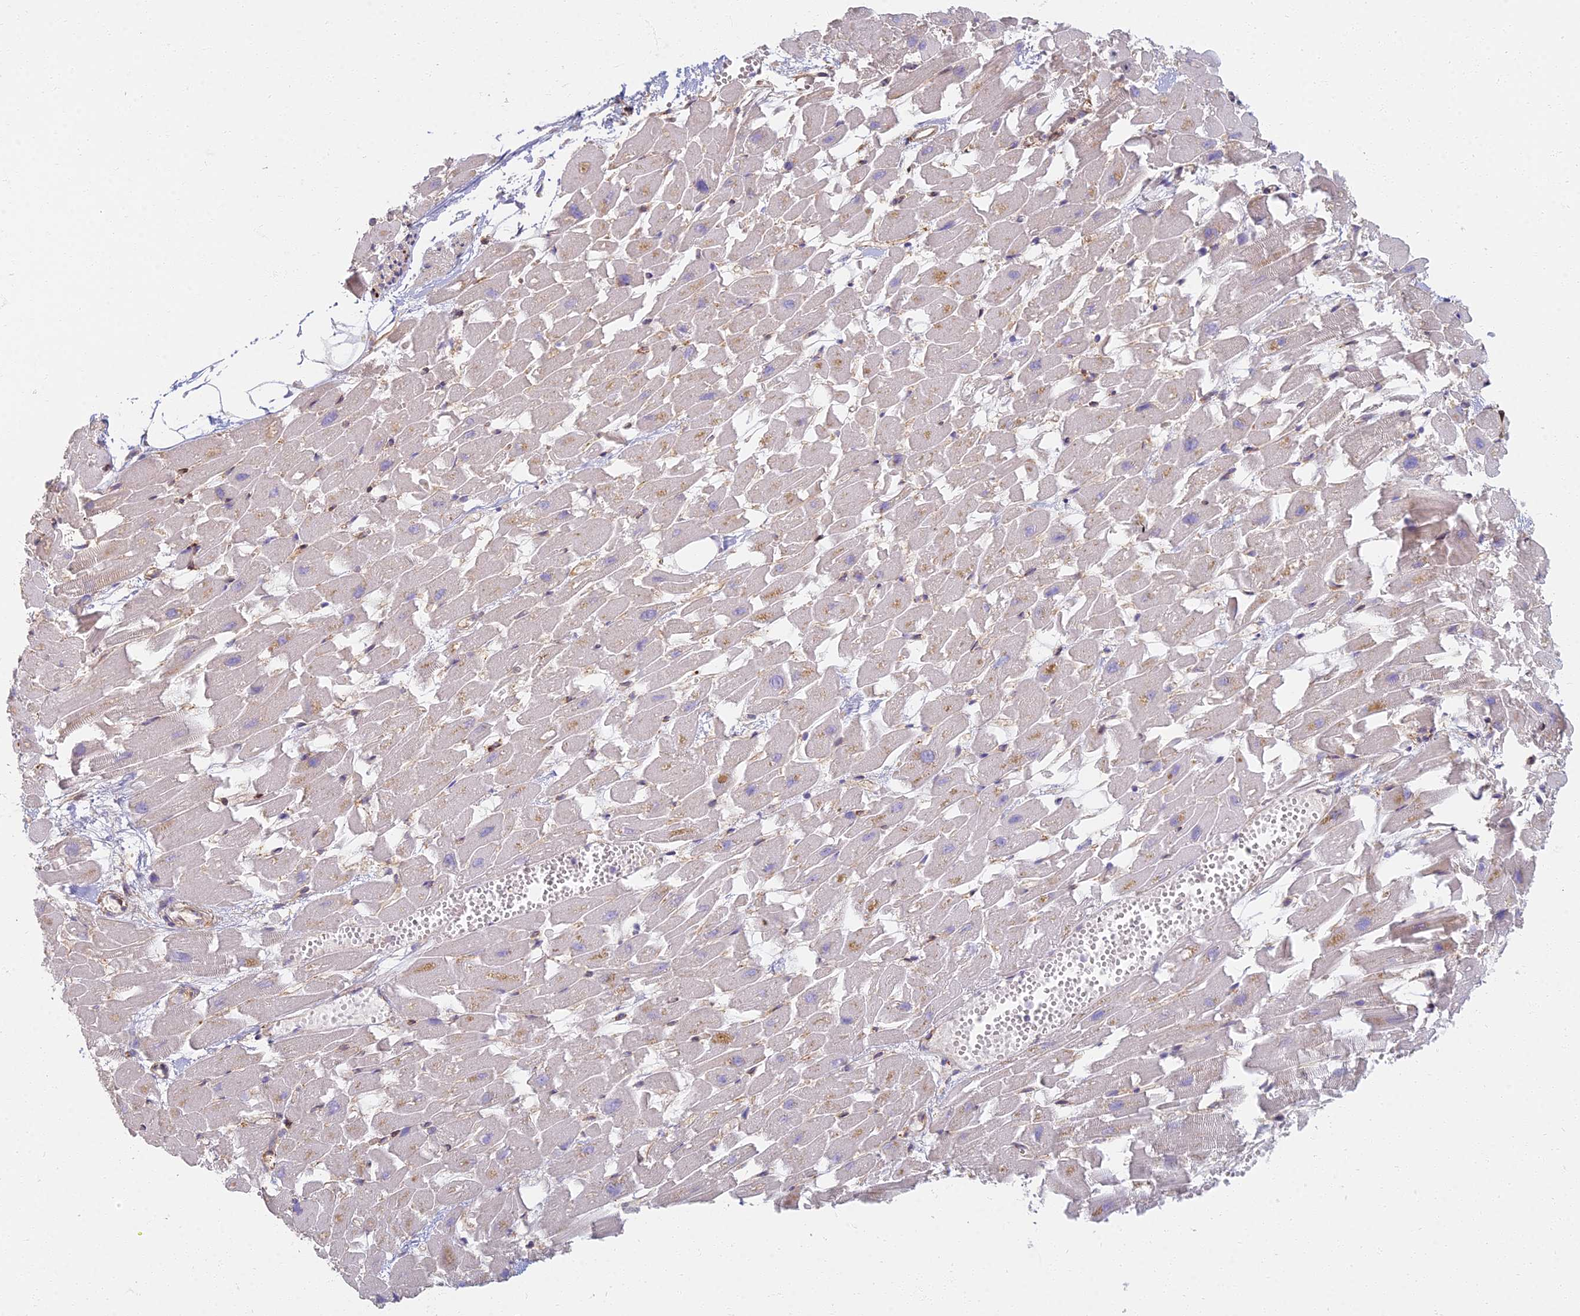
{"staining": {"intensity": "weak", "quantity": "<25%", "location": "cytoplasmic/membranous"}, "tissue": "heart muscle", "cell_type": "Cardiomyocytes", "image_type": "normal", "snomed": [{"axis": "morphology", "description": "Normal tissue, NOS"}, {"axis": "topography", "description": "Heart"}], "caption": "Protein analysis of normal heart muscle shows no significant expression in cardiomyocytes.", "gene": "RBSN", "patient": {"sex": "female", "age": 64}}